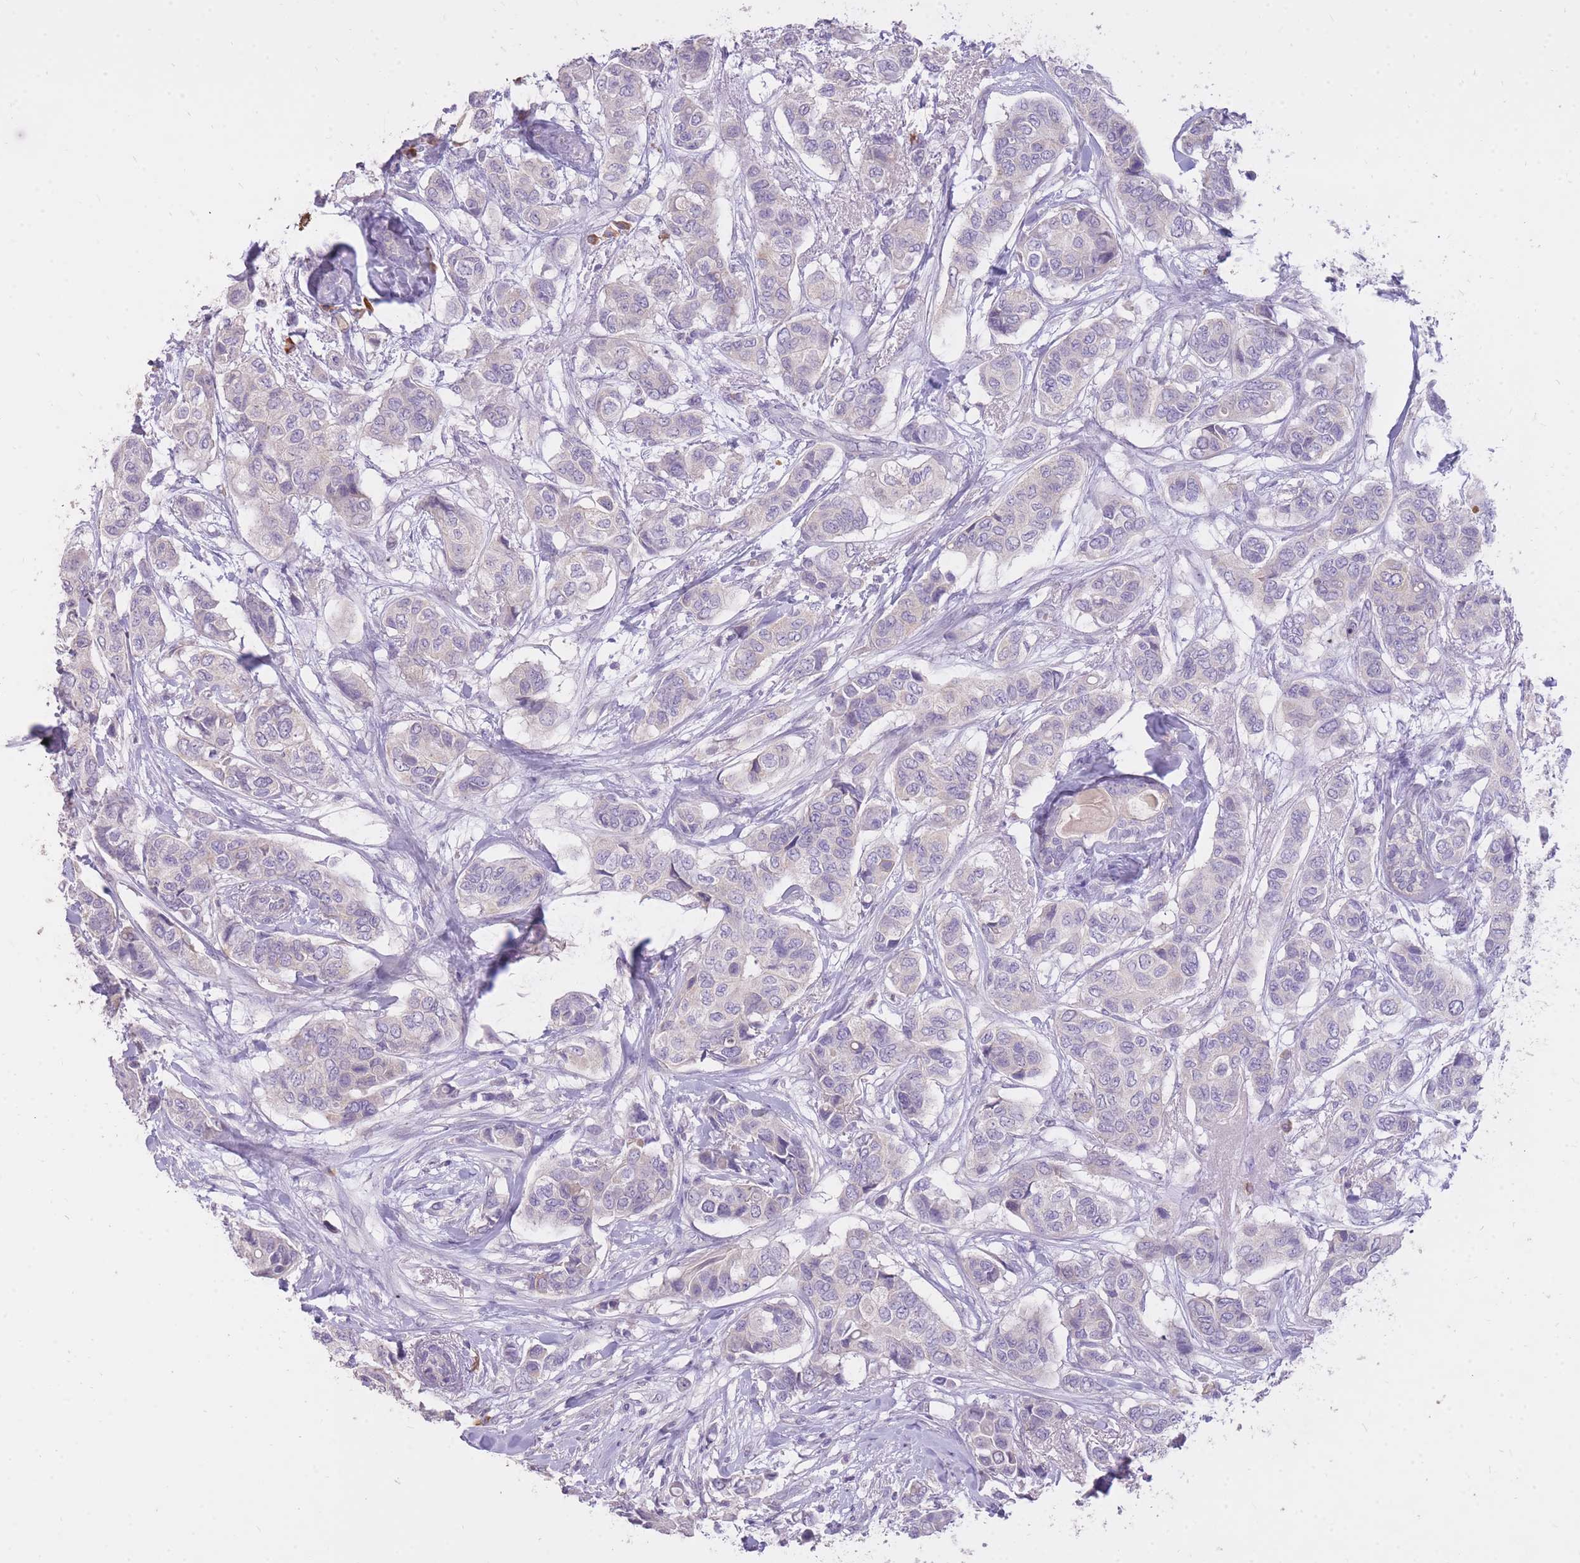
{"staining": {"intensity": "negative", "quantity": "none", "location": "none"}, "tissue": "breast cancer", "cell_type": "Tumor cells", "image_type": "cancer", "snomed": [{"axis": "morphology", "description": "Lobular carcinoma"}, {"axis": "topography", "description": "Breast"}], "caption": "Tumor cells are negative for brown protein staining in lobular carcinoma (breast).", "gene": "FRG2C", "patient": {"sex": "female", "age": 51}}